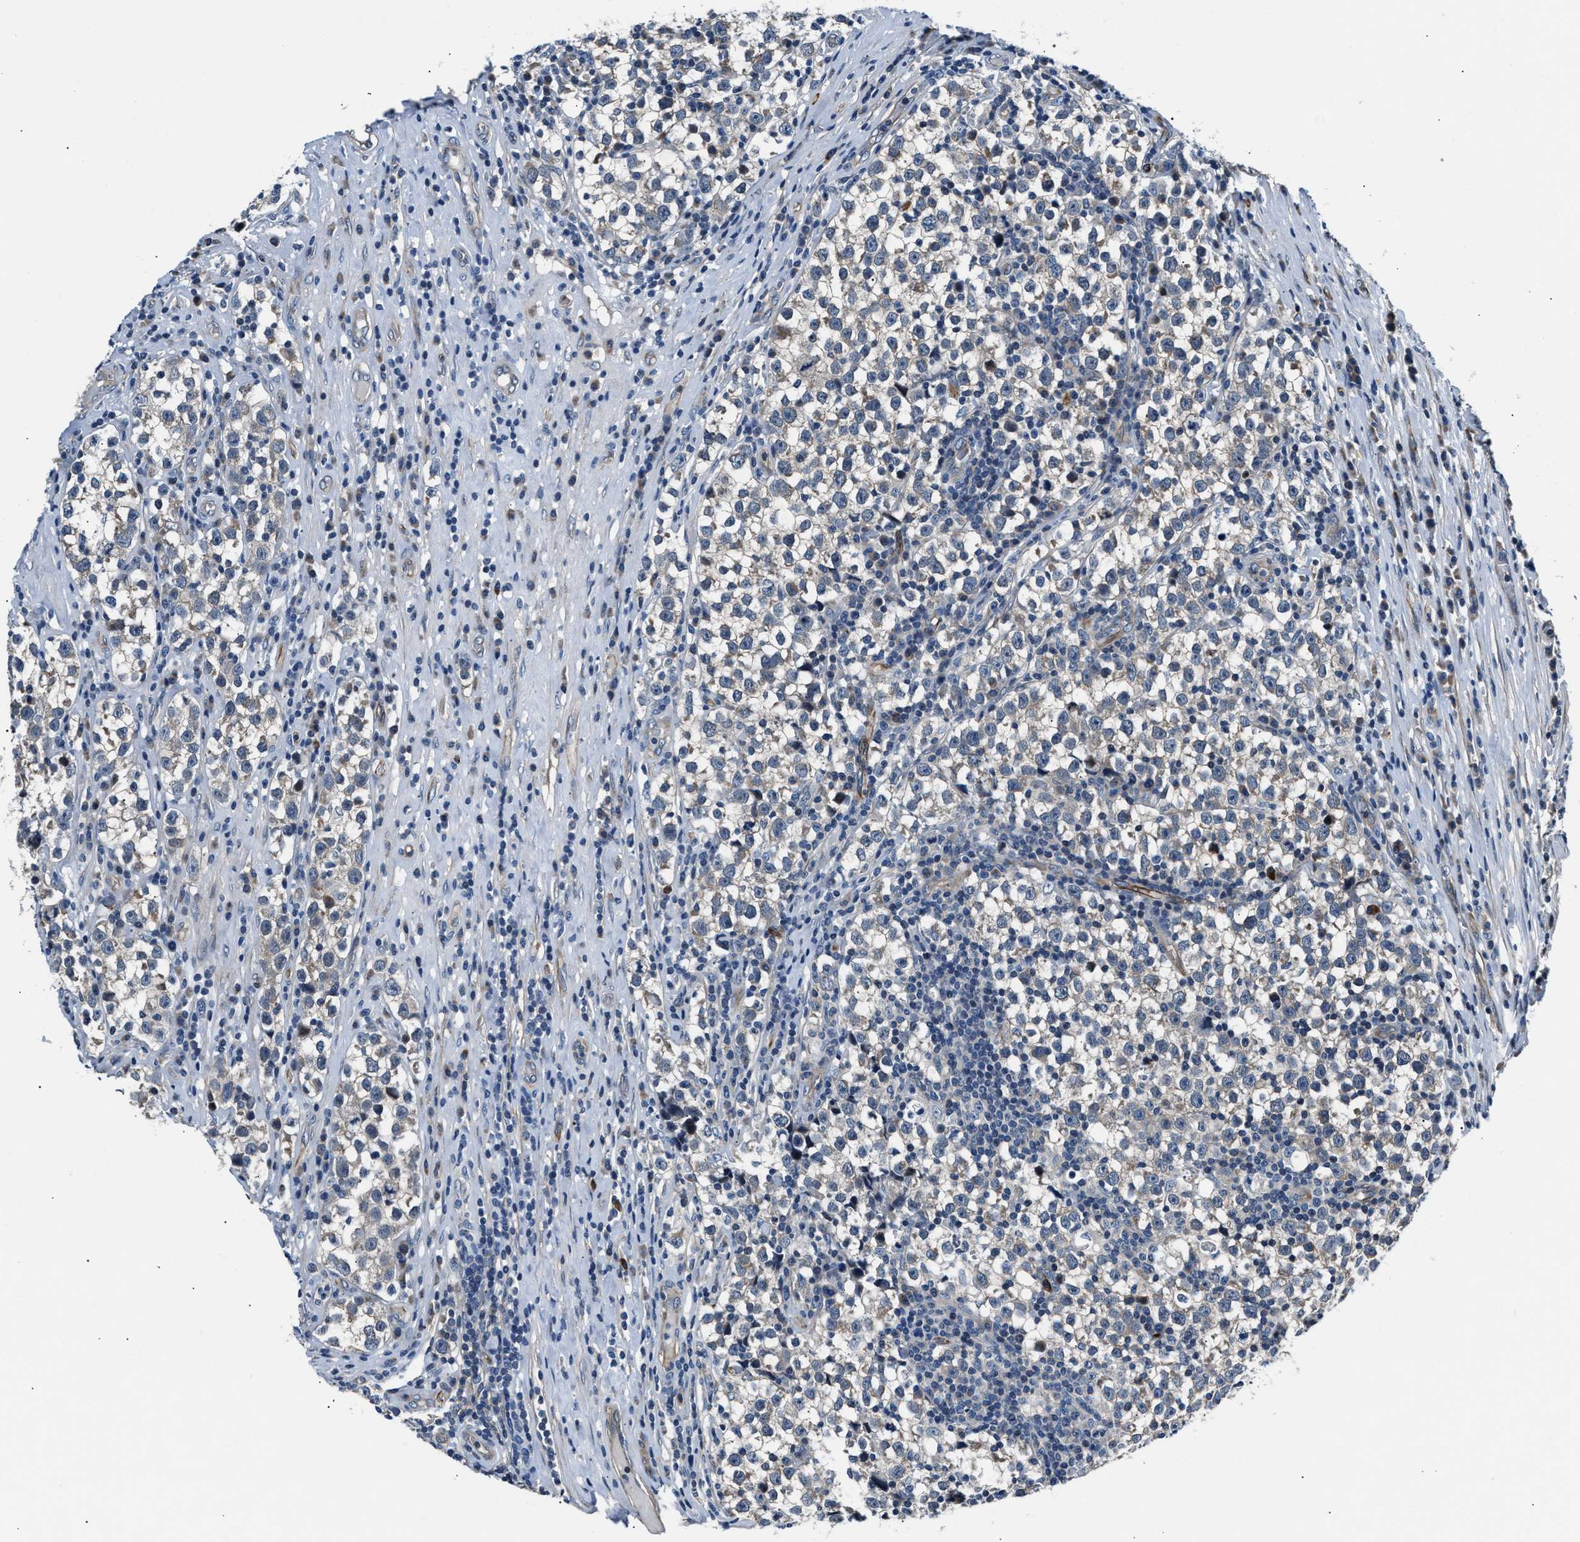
{"staining": {"intensity": "weak", "quantity": "<25%", "location": "cytoplasmic/membranous"}, "tissue": "testis cancer", "cell_type": "Tumor cells", "image_type": "cancer", "snomed": [{"axis": "morphology", "description": "Normal tissue, NOS"}, {"axis": "morphology", "description": "Seminoma, NOS"}, {"axis": "topography", "description": "Testis"}], "caption": "This image is of testis cancer (seminoma) stained with IHC to label a protein in brown with the nuclei are counter-stained blue. There is no positivity in tumor cells.", "gene": "MPDZ", "patient": {"sex": "male", "age": 43}}